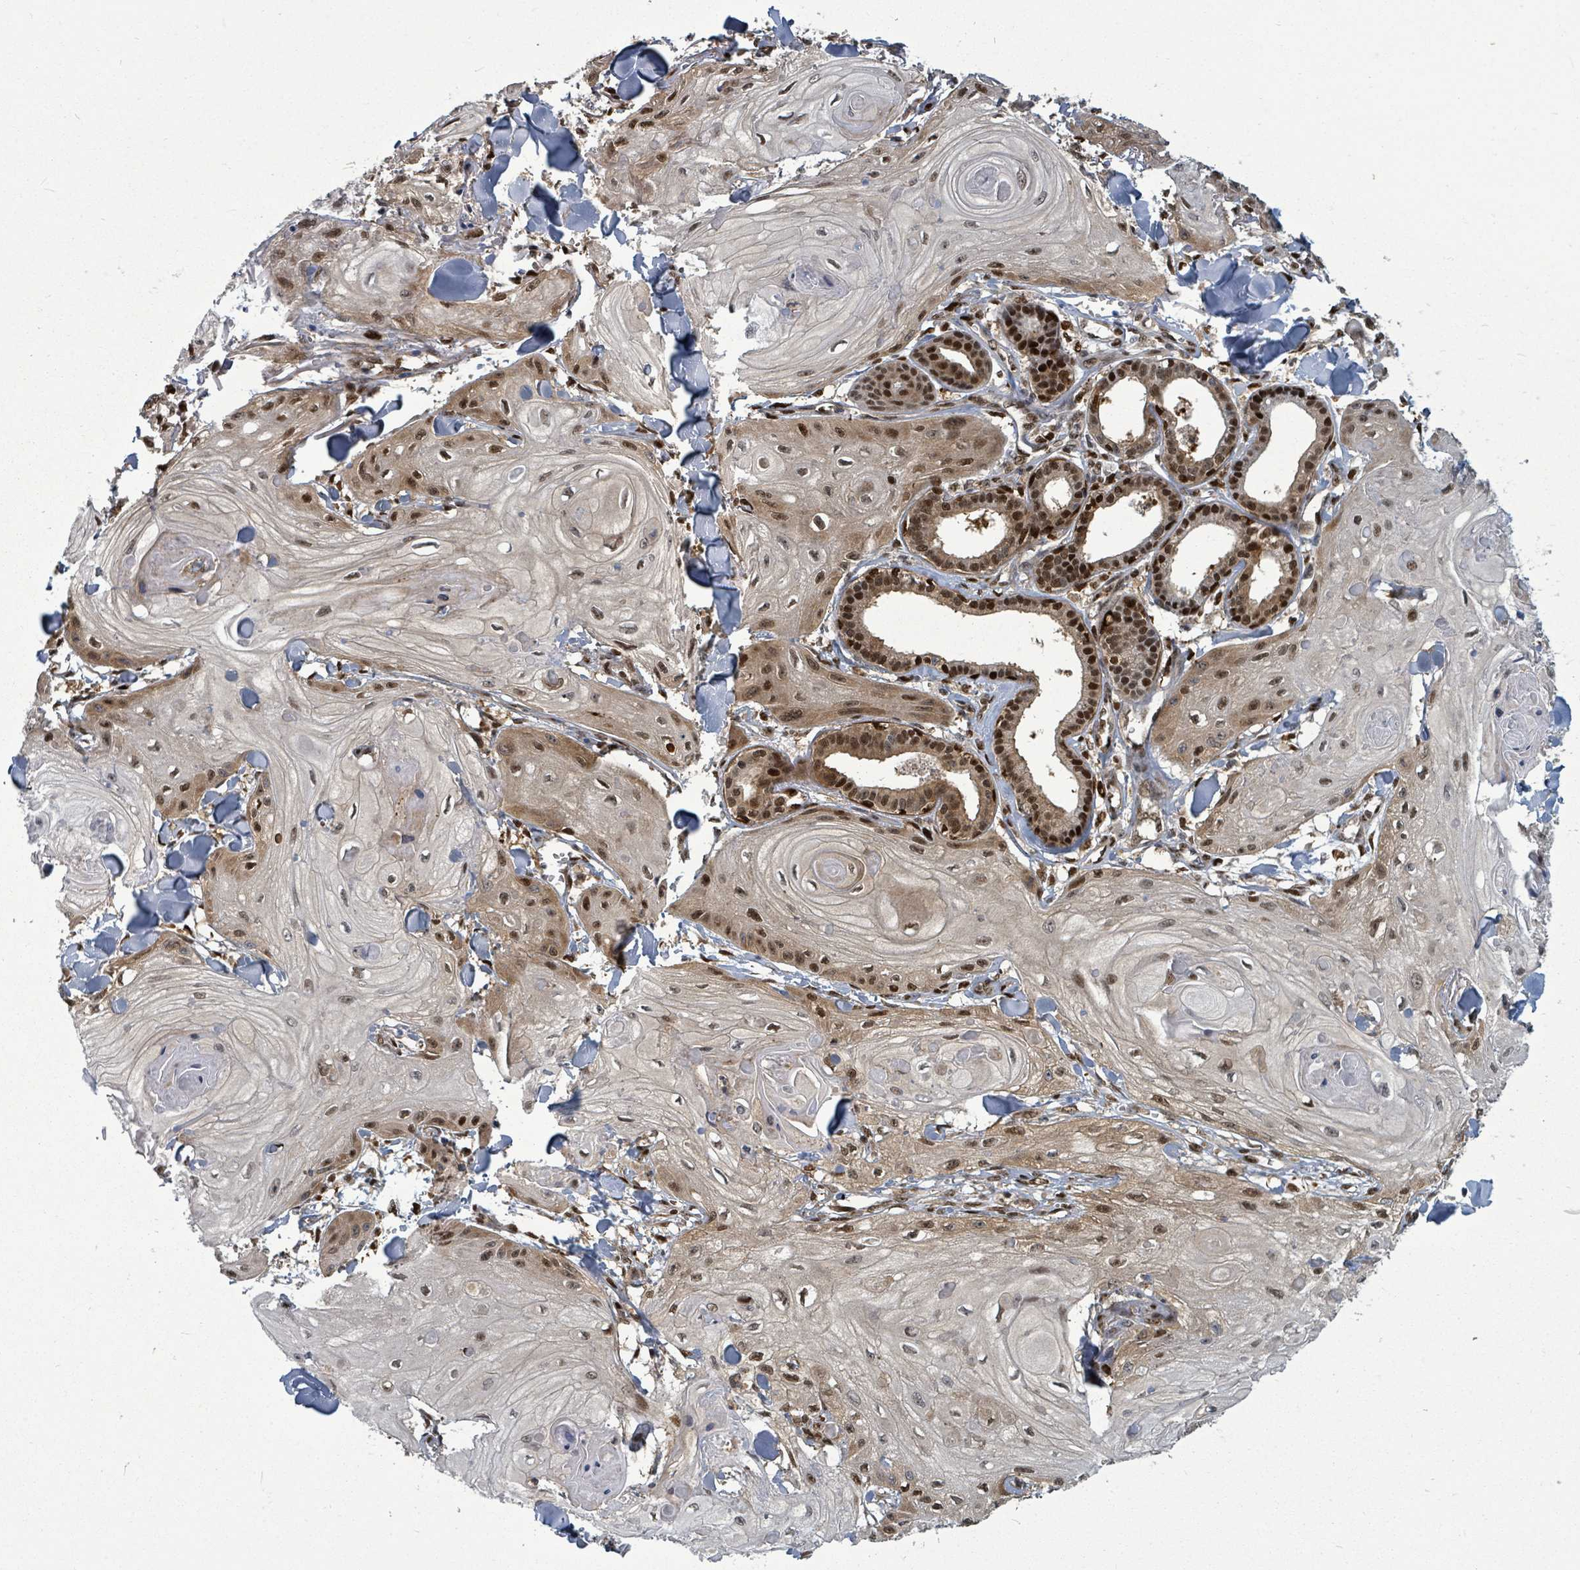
{"staining": {"intensity": "moderate", "quantity": ">75%", "location": "cytoplasmic/membranous,nuclear"}, "tissue": "skin cancer", "cell_type": "Tumor cells", "image_type": "cancer", "snomed": [{"axis": "morphology", "description": "Squamous cell carcinoma, NOS"}, {"axis": "topography", "description": "Skin"}], "caption": "This is an image of immunohistochemistry (IHC) staining of skin cancer, which shows moderate staining in the cytoplasmic/membranous and nuclear of tumor cells.", "gene": "TRDMT1", "patient": {"sex": "male", "age": 74}}